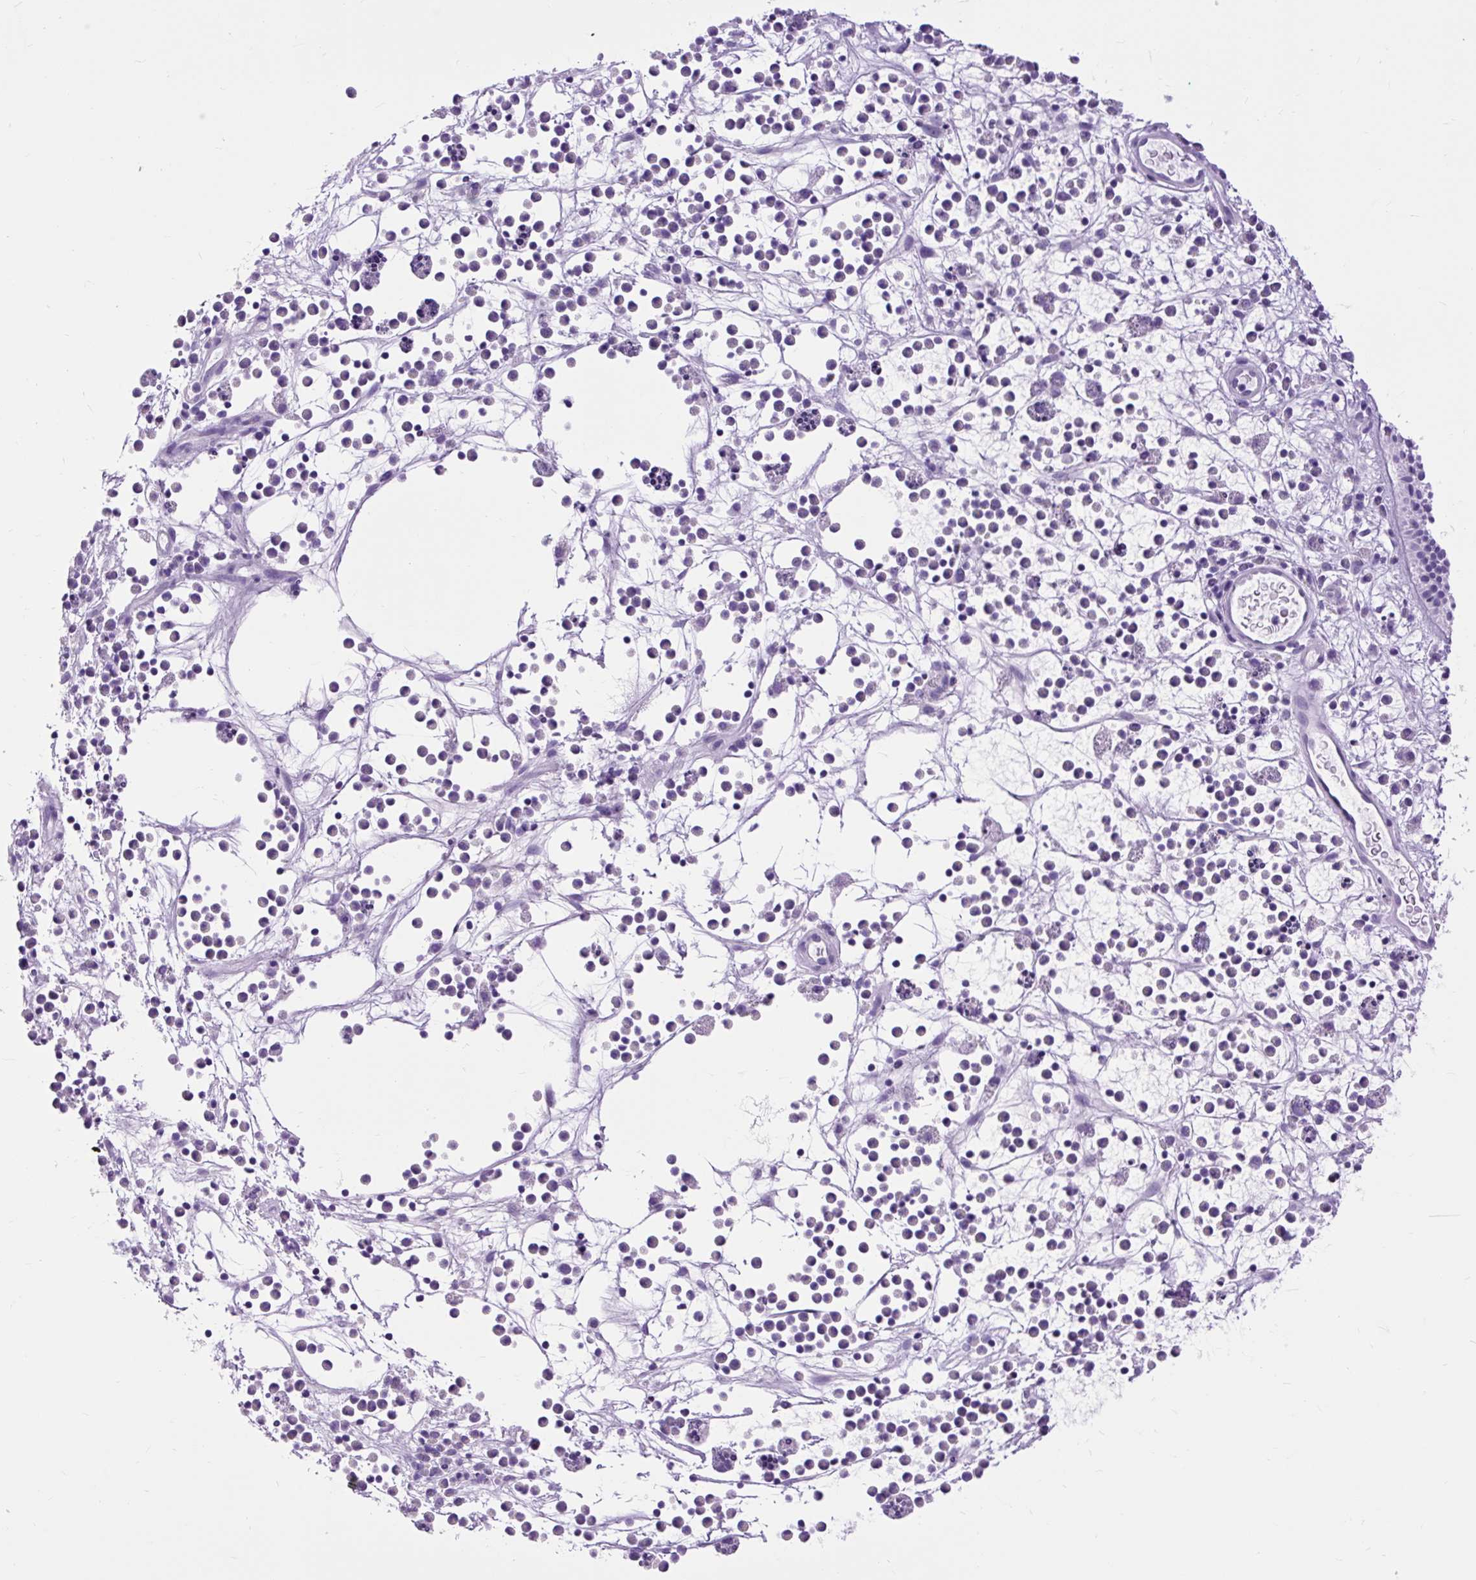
{"staining": {"intensity": "negative", "quantity": "none", "location": "none"}, "tissue": "nasopharynx", "cell_type": "Respiratory epithelial cells", "image_type": "normal", "snomed": [{"axis": "morphology", "description": "Normal tissue, NOS"}, {"axis": "topography", "description": "Nasopharynx"}], "caption": "DAB (3,3'-diaminobenzidine) immunohistochemical staining of unremarkable human nasopharynx demonstrates no significant expression in respiratory epithelial cells.", "gene": "DPP6", "patient": {"sex": "male", "age": 56}}